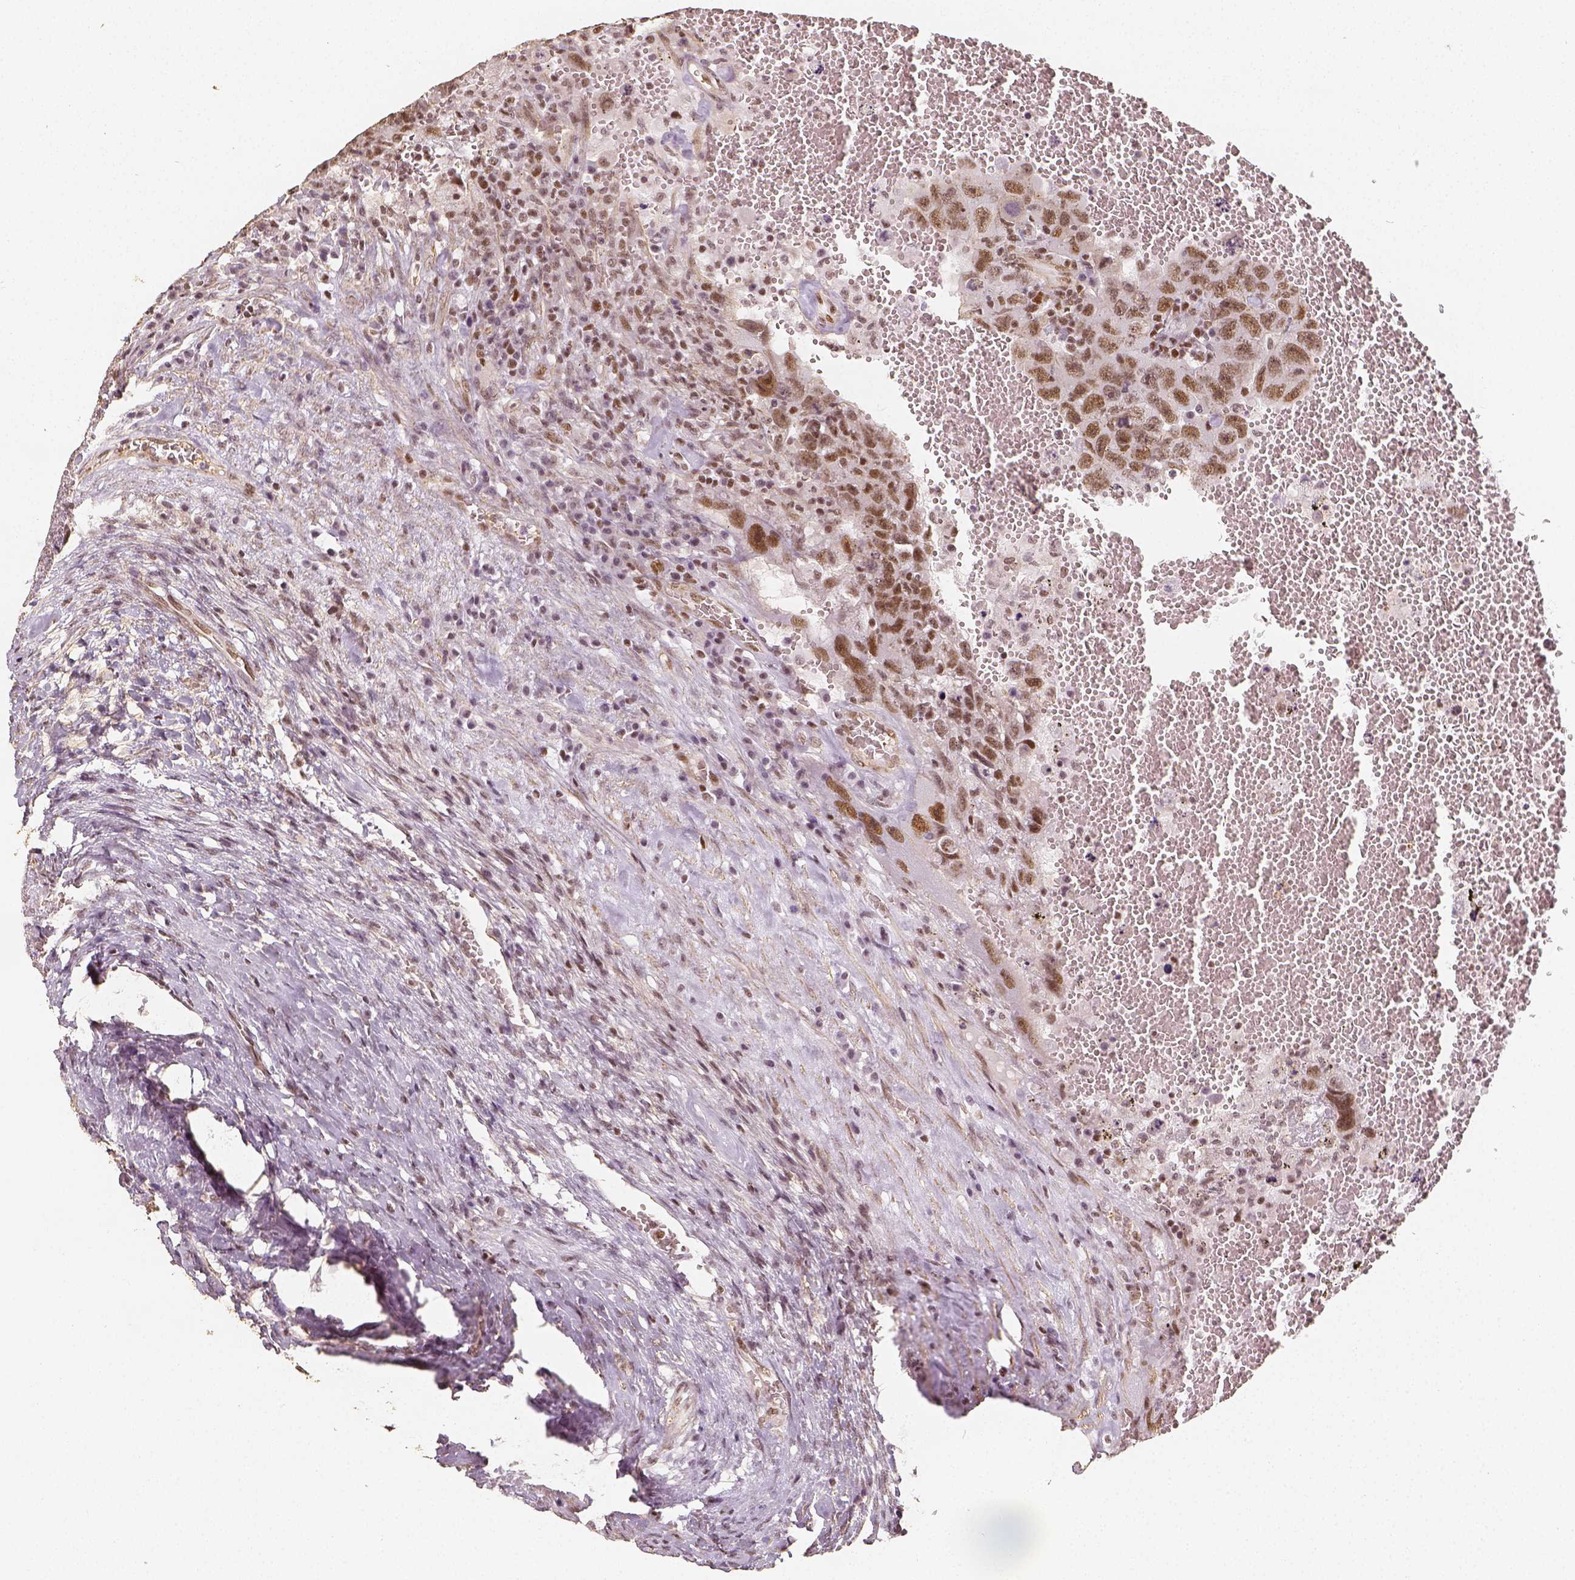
{"staining": {"intensity": "moderate", "quantity": ">75%", "location": "nuclear"}, "tissue": "testis cancer", "cell_type": "Tumor cells", "image_type": "cancer", "snomed": [{"axis": "morphology", "description": "Carcinoma, Embryonal, NOS"}, {"axis": "topography", "description": "Testis"}], "caption": "Embryonal carcinoma (testis) tissue demonstrates moderate nuclear expression in approximately >75% of tumor cells", "gene": "HDAC1", "patient": {"sex": "male", "age": 26}}